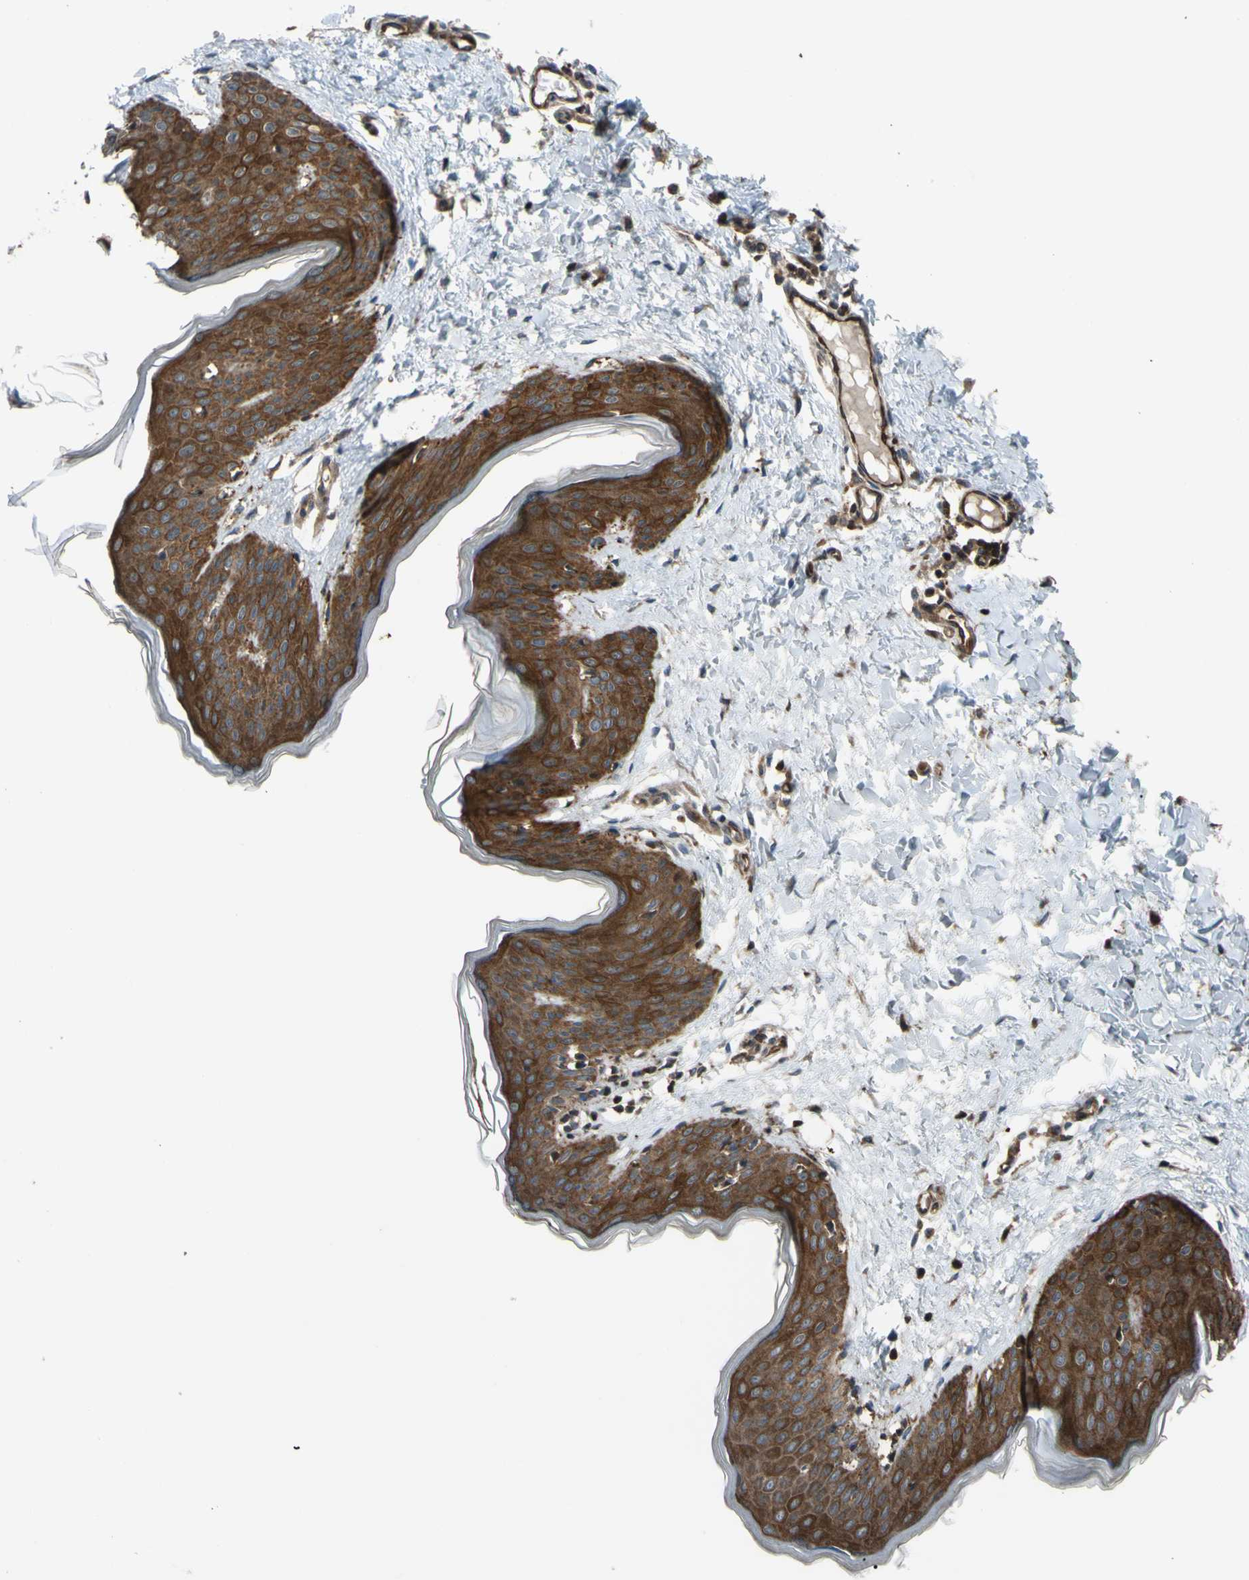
{"staining": {"intensity": "moderate", "quantity": "<25%", "location": "cytoplasmic/membranous"}, "tissue": "skin", "cell_type": "Fibroblasts", "image_type": "normal", "snomed": [{"axis": "morphology", "description": "Normal tissue, NOS"}, {"axis": "topography", "description": "Skin"}], "caption": "An image of skin stained for a protein demonstrates moderate cytoplasmic/membranous brown staining in fibroblasts.", "gene": "FLII", "patient": {"sex": "female", "age": 17}}